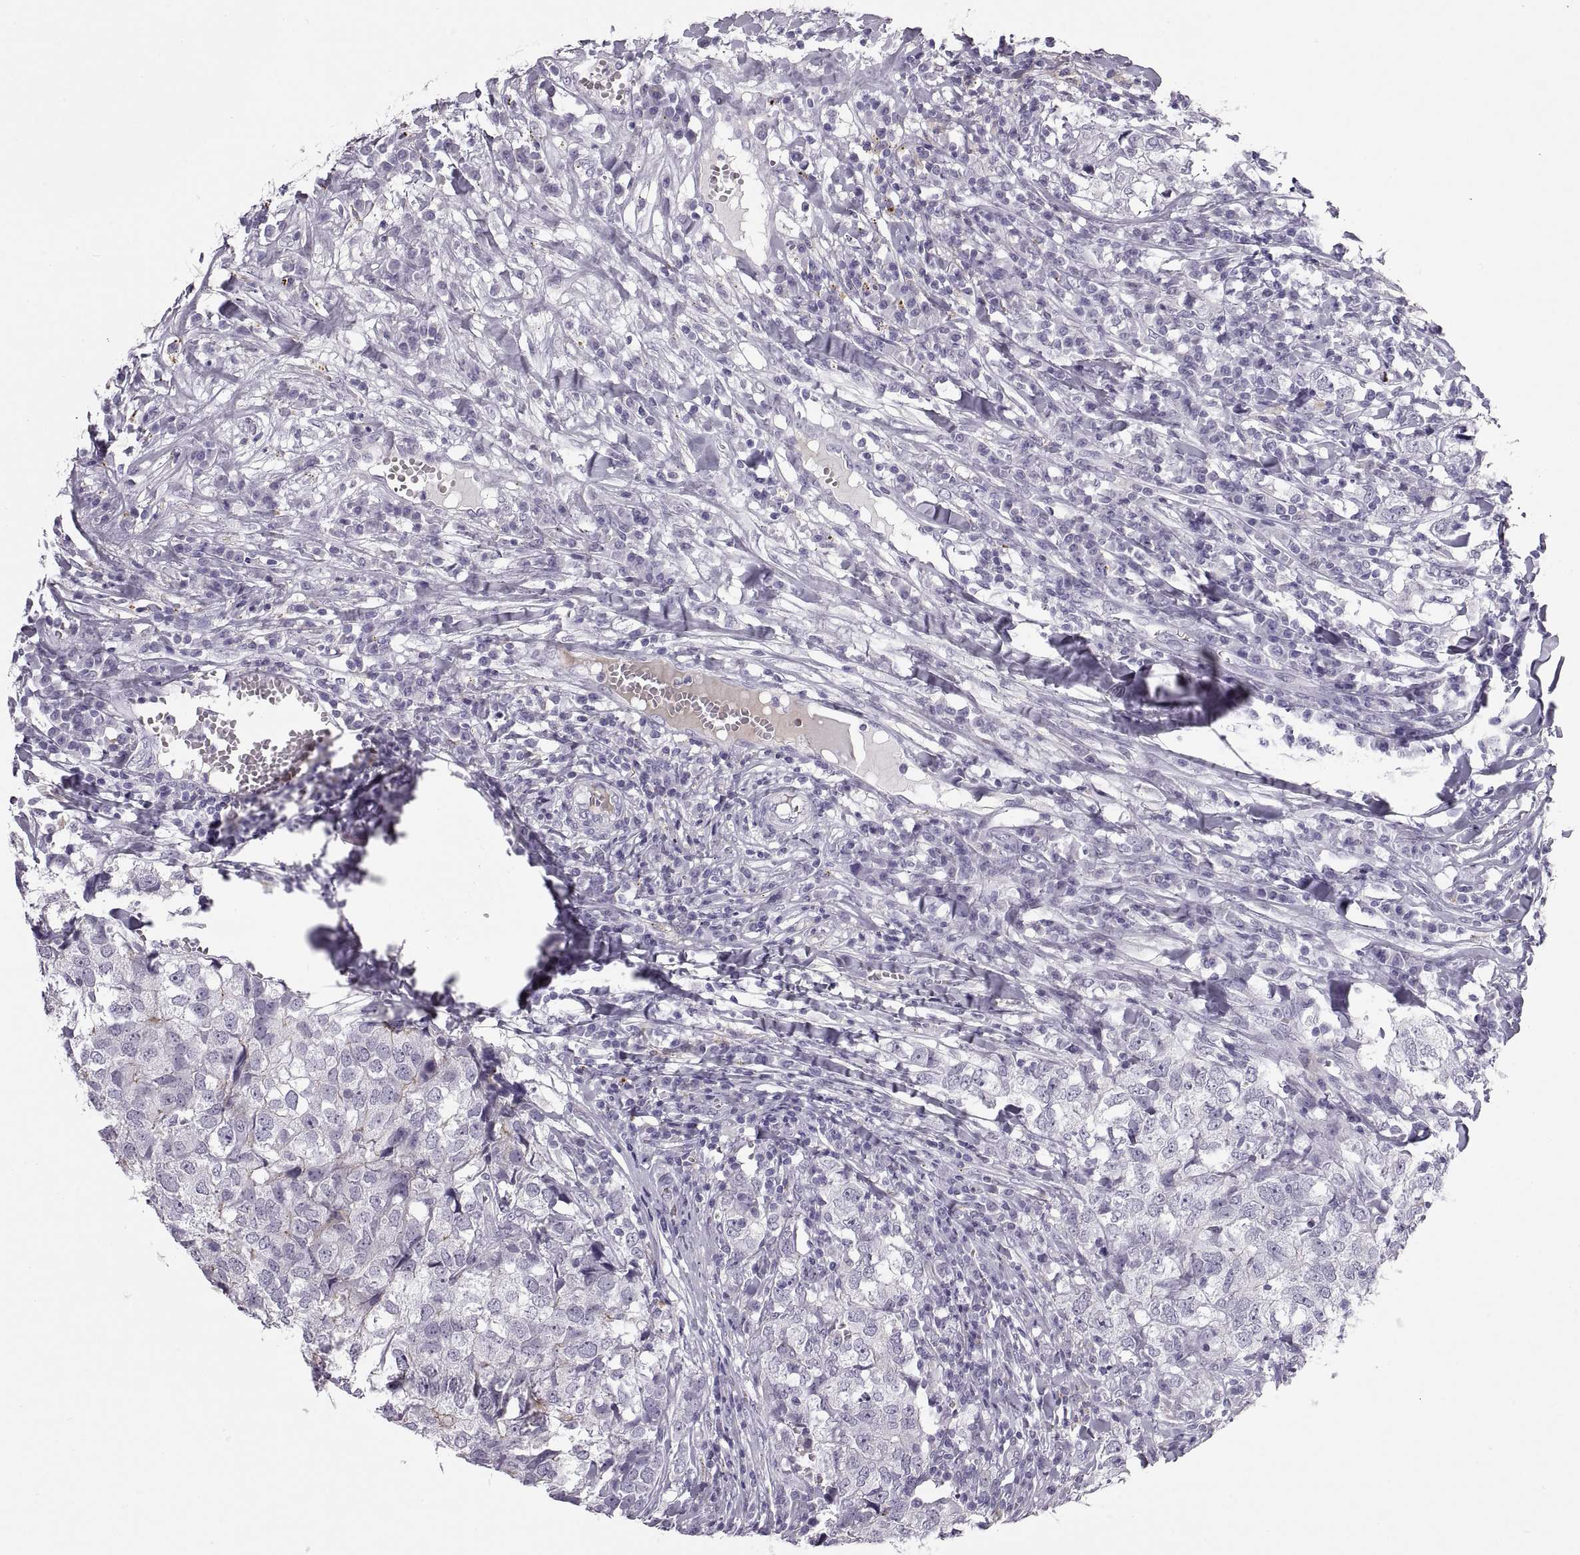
{"staining": {"intensity": "negative", "quantity": "none", "location": "none"}, "tissue": "breast cancer", "cell_type": "Tumor cells", "image_type": "cancer", "snomed": [{"axis": "morphology", "description": "Duct carcinoma"}, {"axis": "topography", "description": "Breast"}], "caption": "Immunohistochemistry (IHC) photomicrograph of neoplastic tissue: breast cancer stained with DAB (3,3'-diaminobenzidine) demonstrates no significant protein positivity in tumor cells. (DAB immunohistochemistry (IHC), high magnification).", "gene": "QRICH2", "patient": {"sex": "female", "age": 30}}